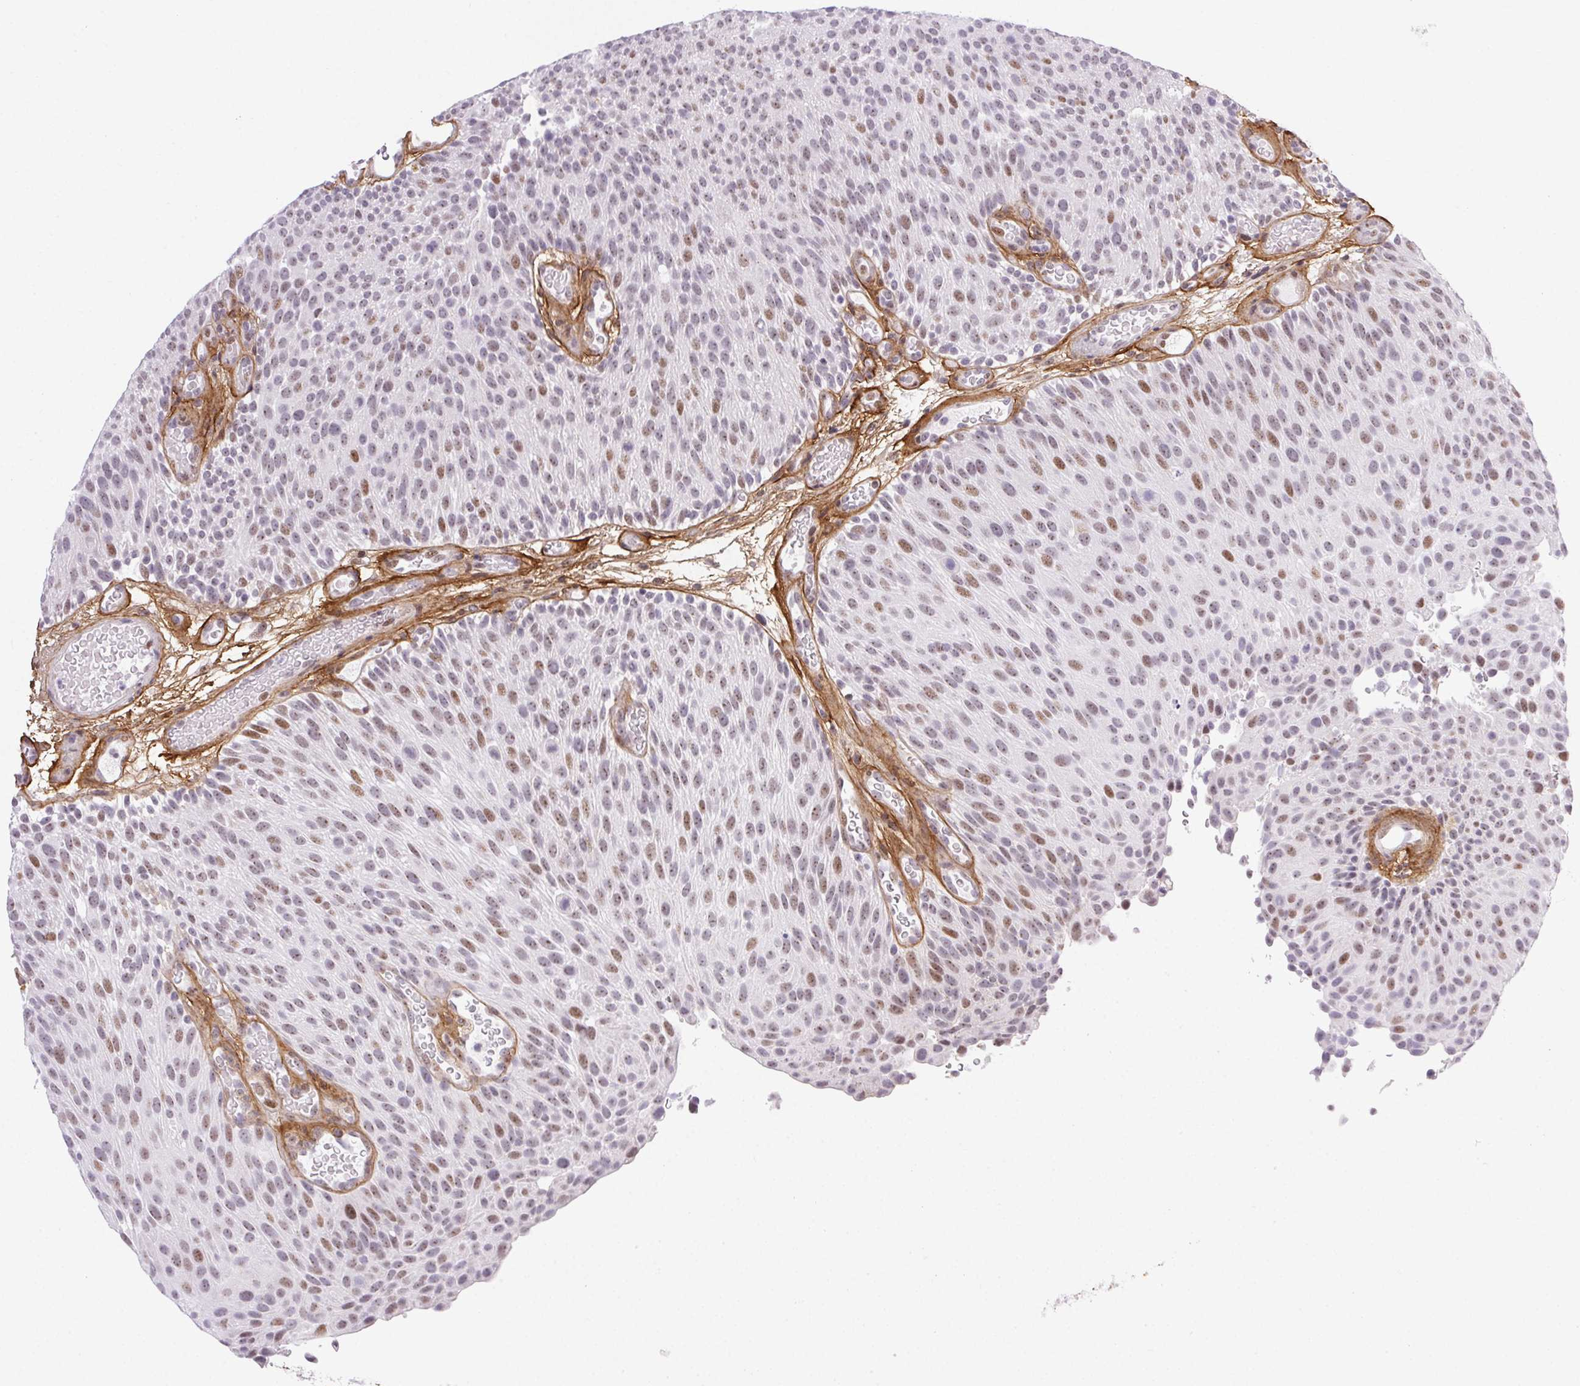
{"staining": {"intensity": "moderate", "quantity": "25%-75%", "location": "nuclear"}, "tissue": "urothelial cancer", "cell_type": "Tumor cells", "image_type": "cancer", "snomed": [{"axis": "morphology", "description": "Urothelial carcinoma, Low grade"}, {"axis": "topography", "description": "Urinary bladder"}], "caption": "IHC (DAB) staining of human urothelial carcinoma (low-grade) exhibits moderate nuclear protein staining in about 25%-75% of tumor cells. Using DAB (3,3'-diaminobenzidine) (brown) and hematoxylin (blue) stains, captured at high magnification using brightfield microscopy.", "gene": "PDZD2", "patient": {"sex": "male", "age": 78}}